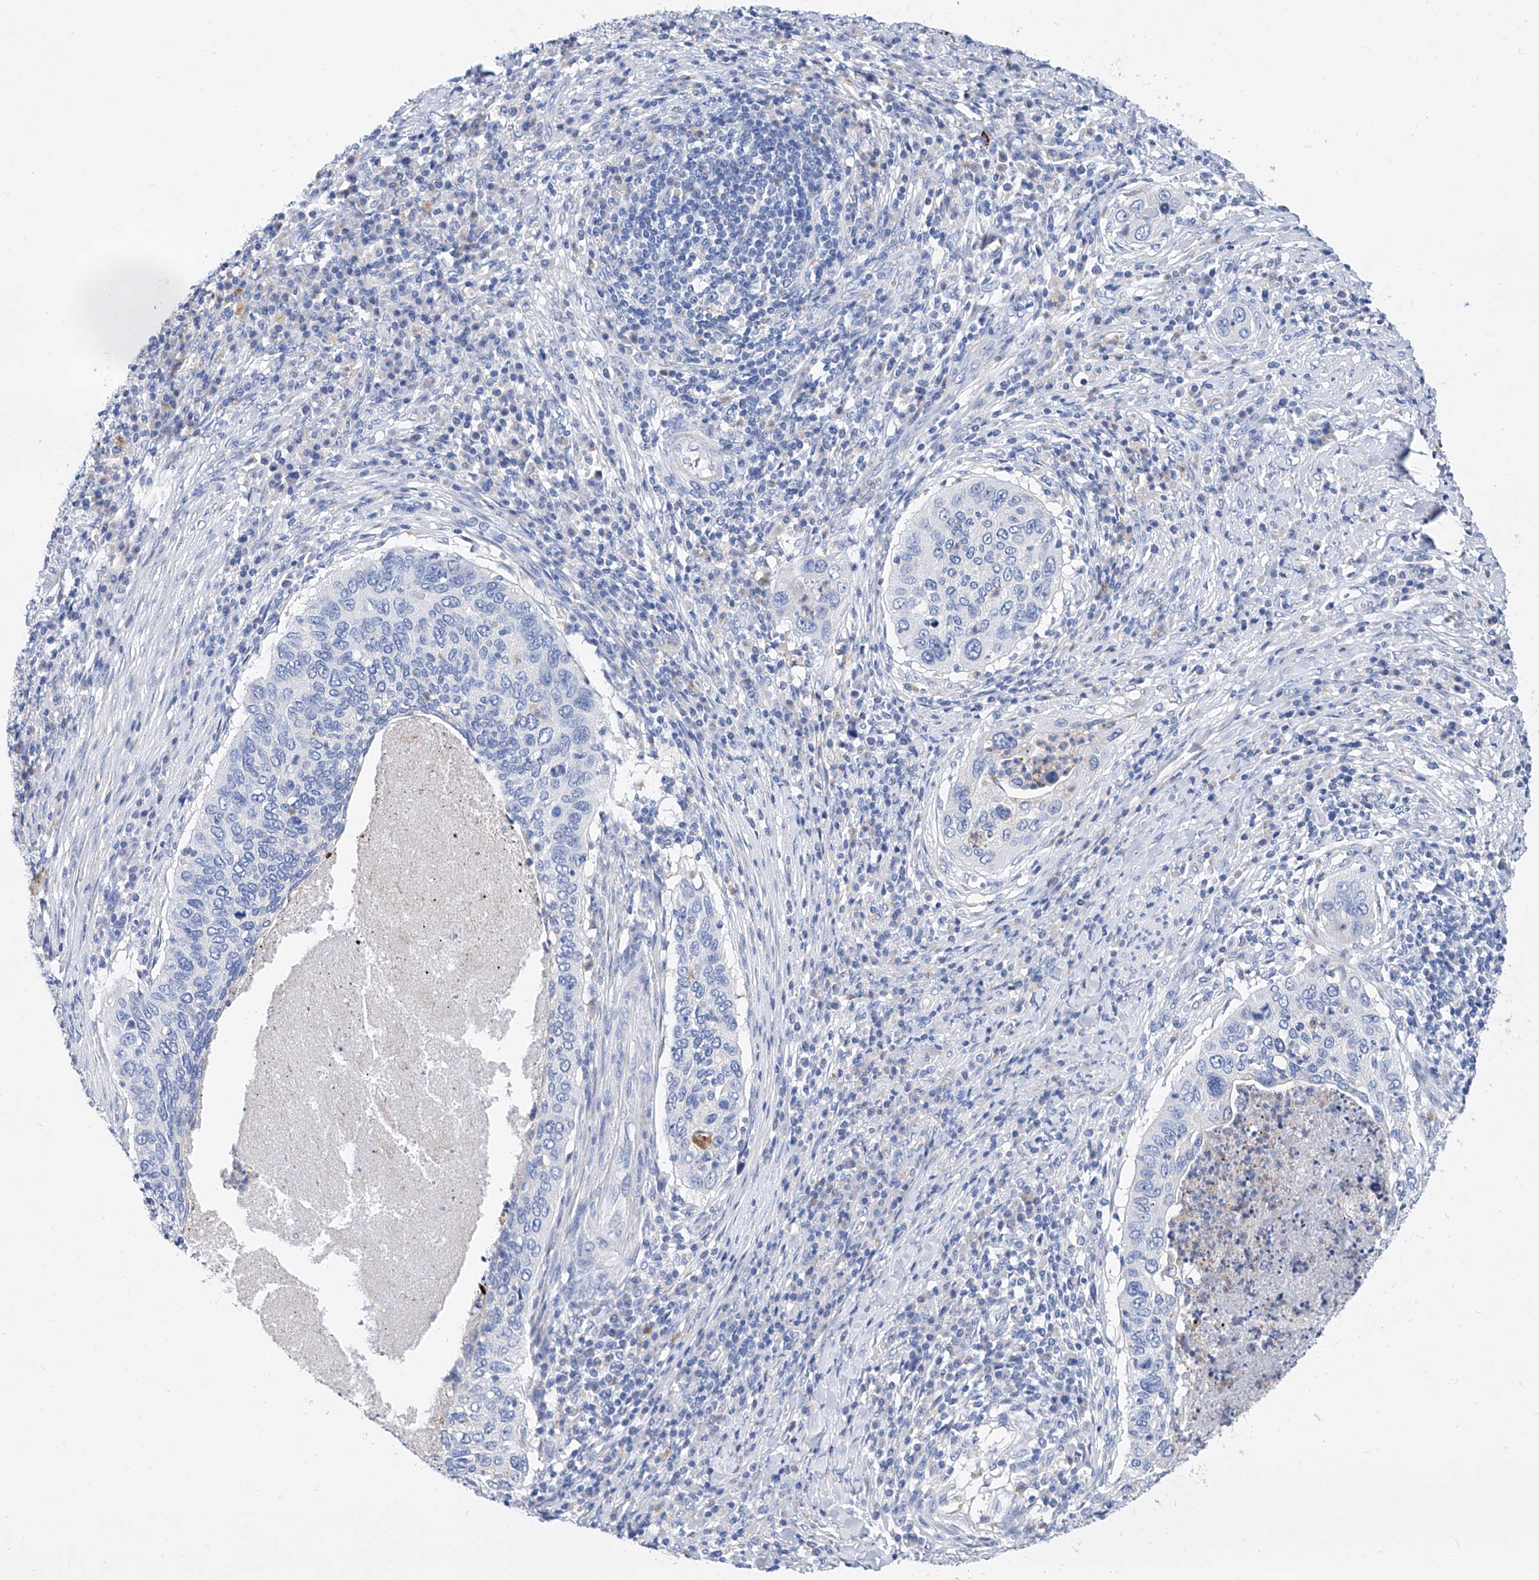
{"staining": {"intensity": "negative", "quantity": "none", "location": "none"}, "tissue": "cervical cancer", "cell_type": "Tumor cells", "image_type": "cancer", "snomed": [{"axis": "morphology", "description": "Squamous cell carcinoma, NOS"}, {"axis": "topography", "description": "Cervix"}], "caption": "IHC of cervical cancer (squamous cell carcinoma) exhibits no staining in tumor cells.", "gene": "SLC25A29", "patient": {"sex": "female", "age": 38}}